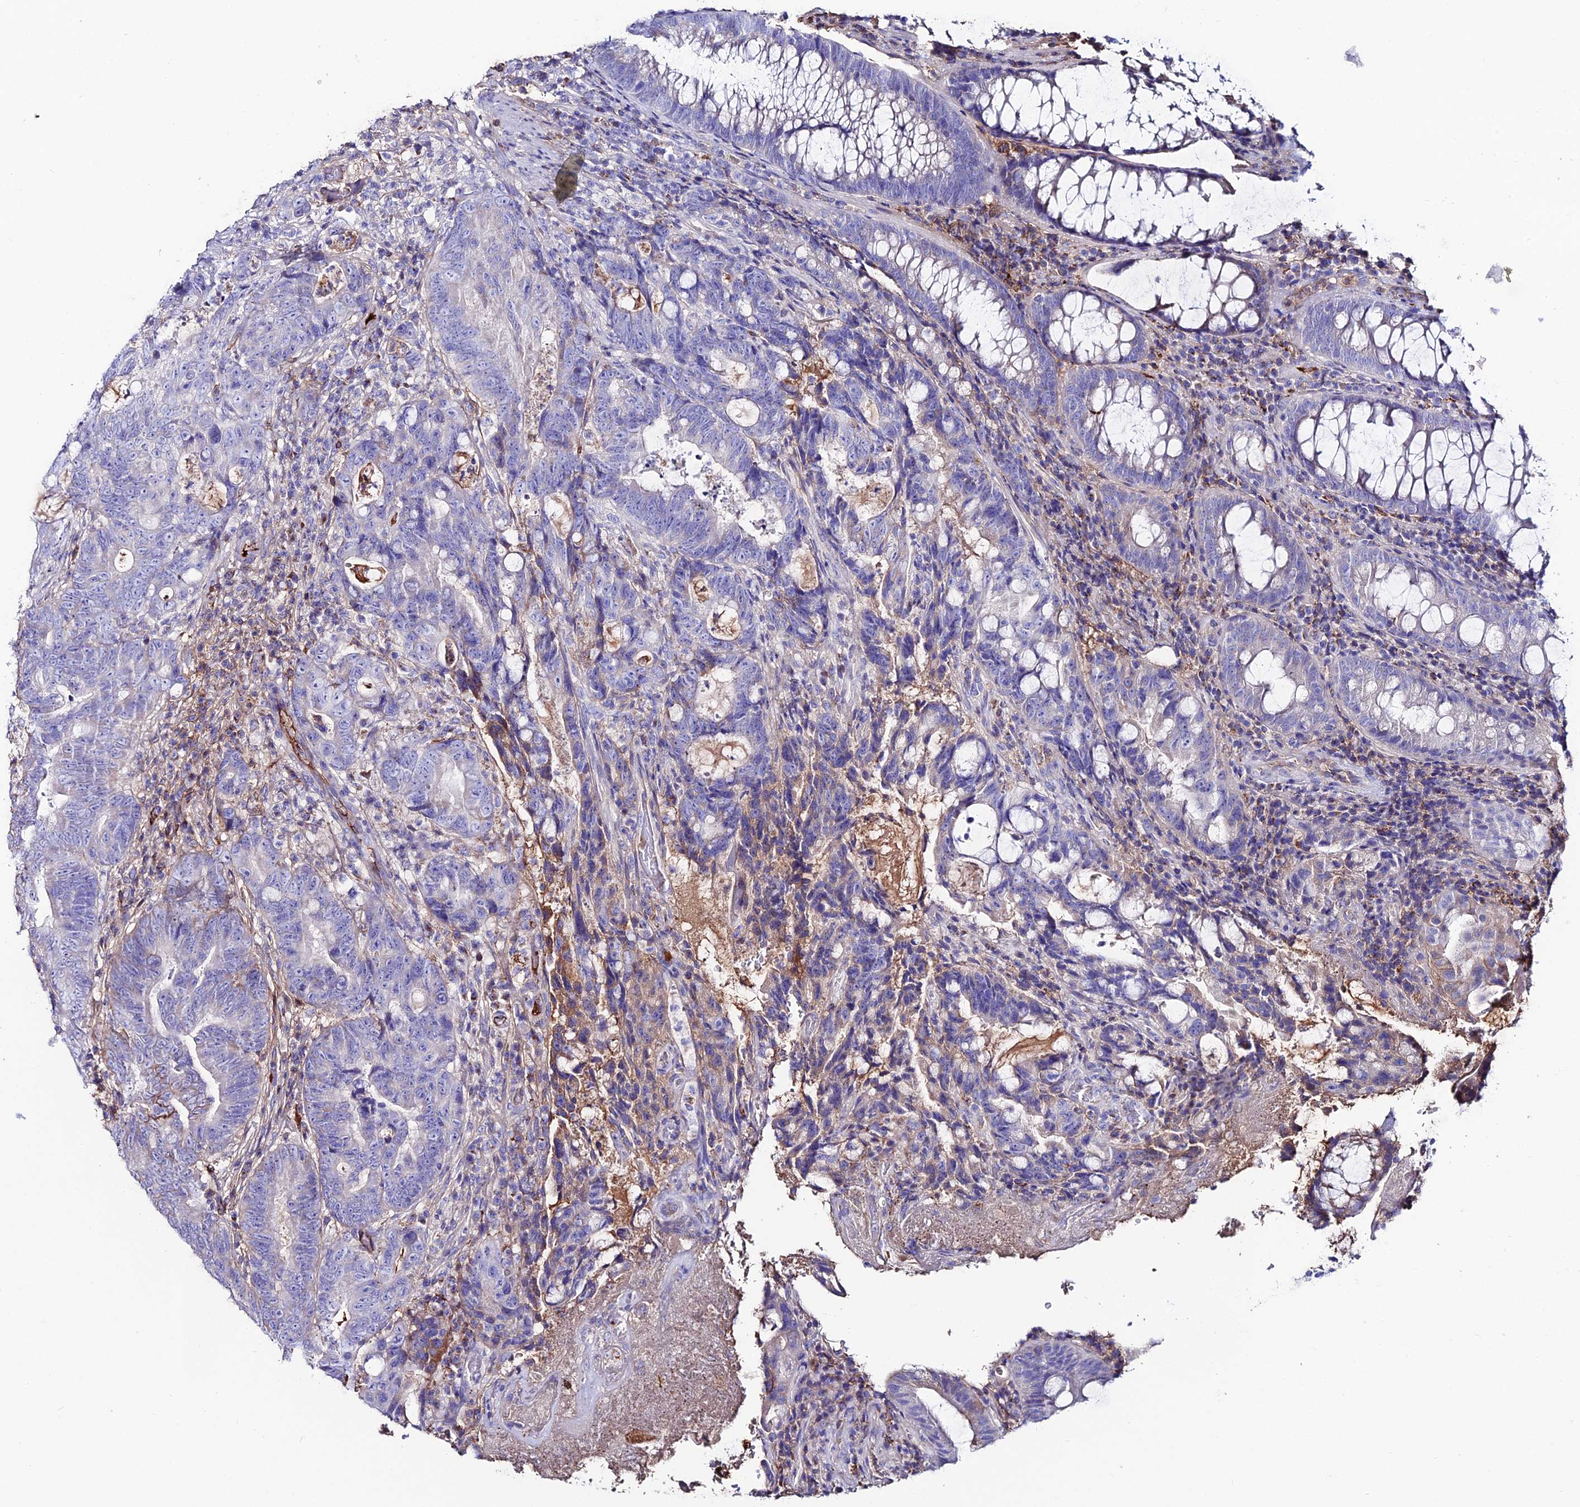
{"staining": {"intensity": "negative", "quantity": "none", "location": "none"}, "tissue": "colorectal cancer", "cell_type": "Tumor cells", "image_type": "cancer", "snomed": [{"axis": "morphology", "description": "Adenocarcinoma, NOS"}, {"axis": "topography", "description": "Colon"}], "caption": "Immunohistochemistry image of neoplastic tissue: colorectal adenocarcinoma stained with DAB shows no significant protein expression in tumor cells. Brightfield microscopy of immunohistochemistry stained with DAB (brown) and hematoxylin (blue), captured at high magnification.", "gene": "SLC25A16", "patient": {"sex": "female", "age": 82}}